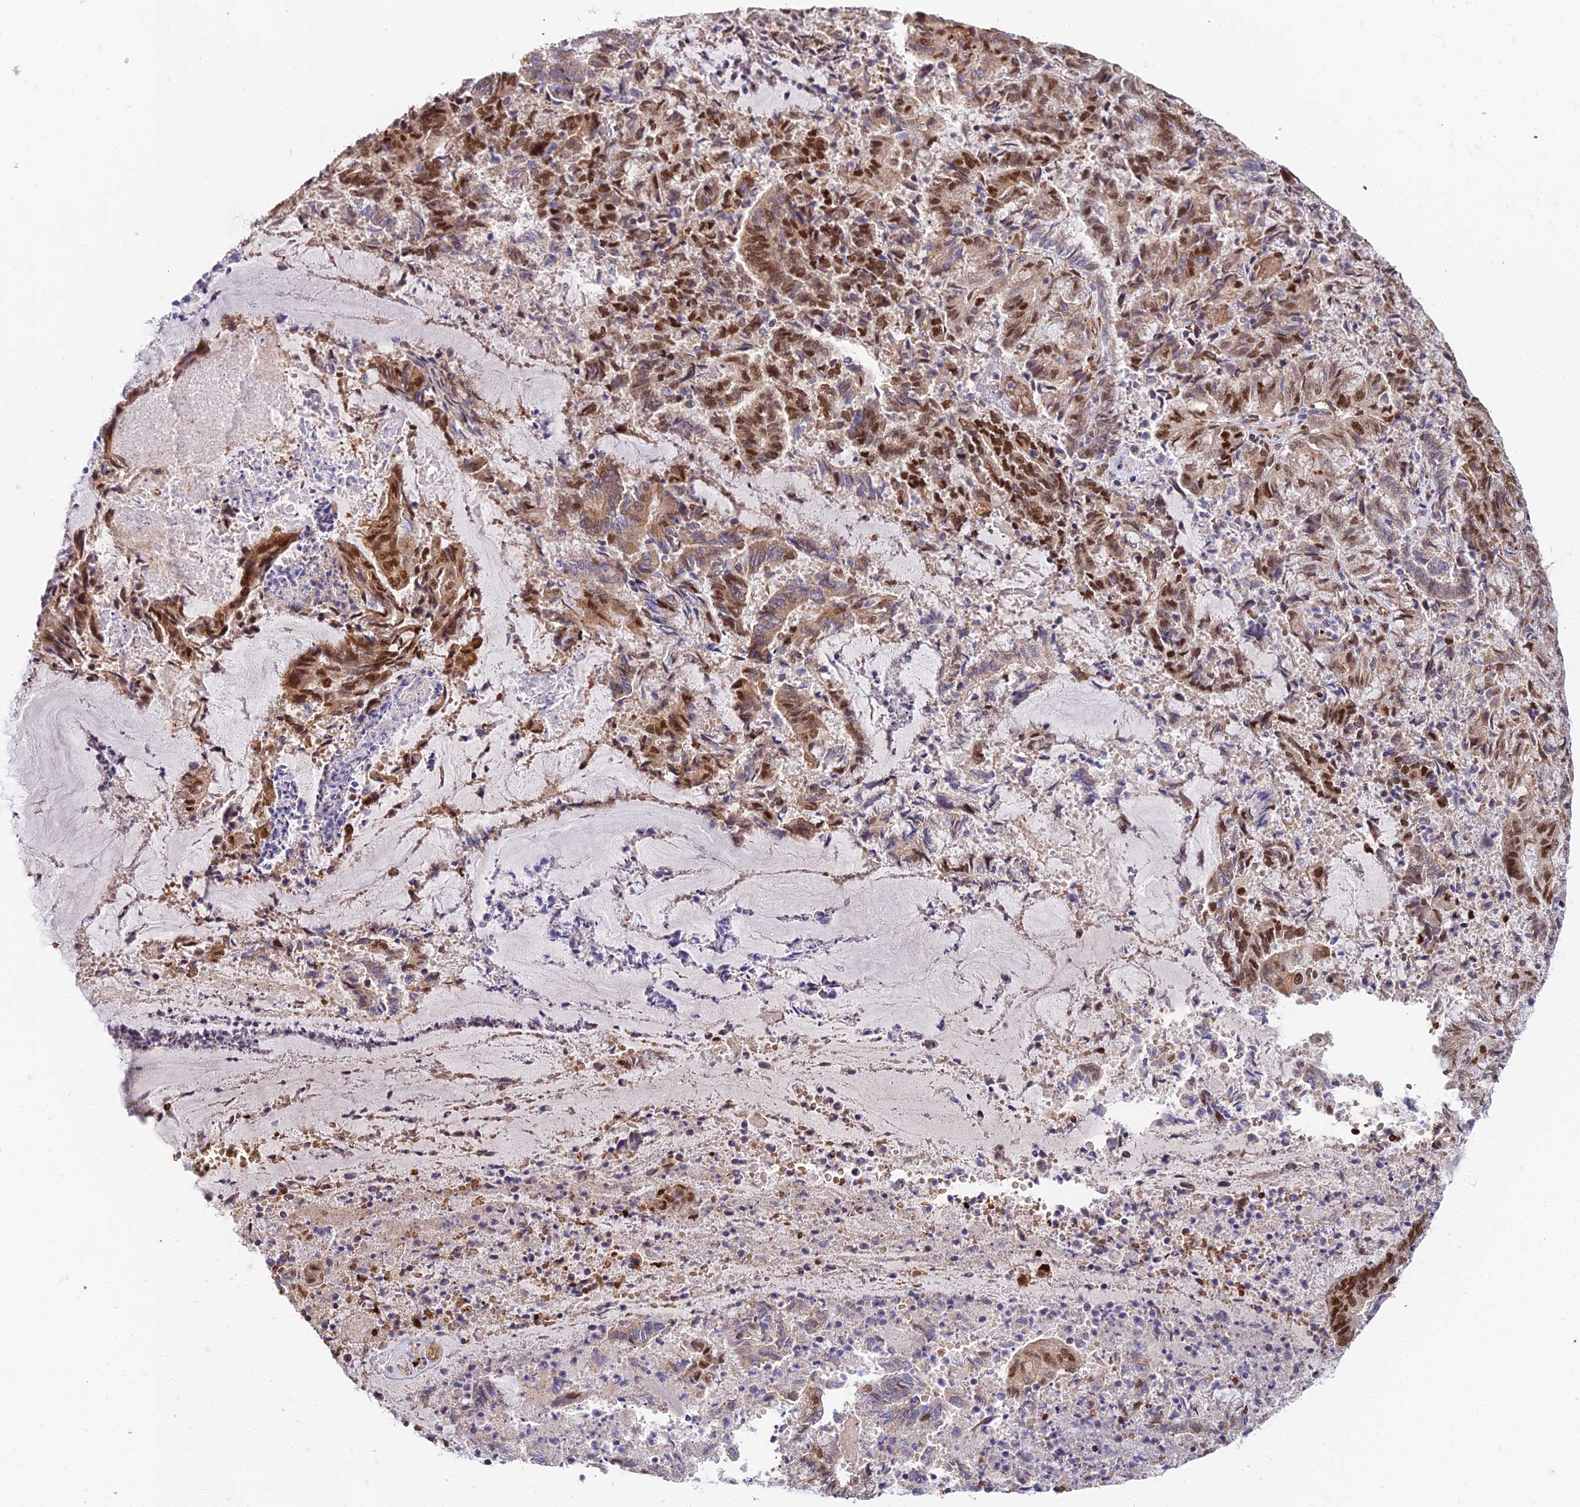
{"staining": {"intensity": "moderate", "quantity": "25%-75%", "location": "nuclear"}, "tissue": "endometrial cancer", "cell_type": "Tumor cells", "image_type": "cancer", "snomed": [{"axis": "morphology", "description": "Adenocarcinoma, NOS"}, {"axis": "topography", "description": "Endometrium"}], "caption": "DAB (3,3'-diaminobenzidine) immunohistochemical staining of adenocarcinoma (endometrial) exhibits moderate nuclear protein staining in about 25%-75% of tumor cells.", "gene": "BCL9", "patient": {"sex": "female", "age": 80}}